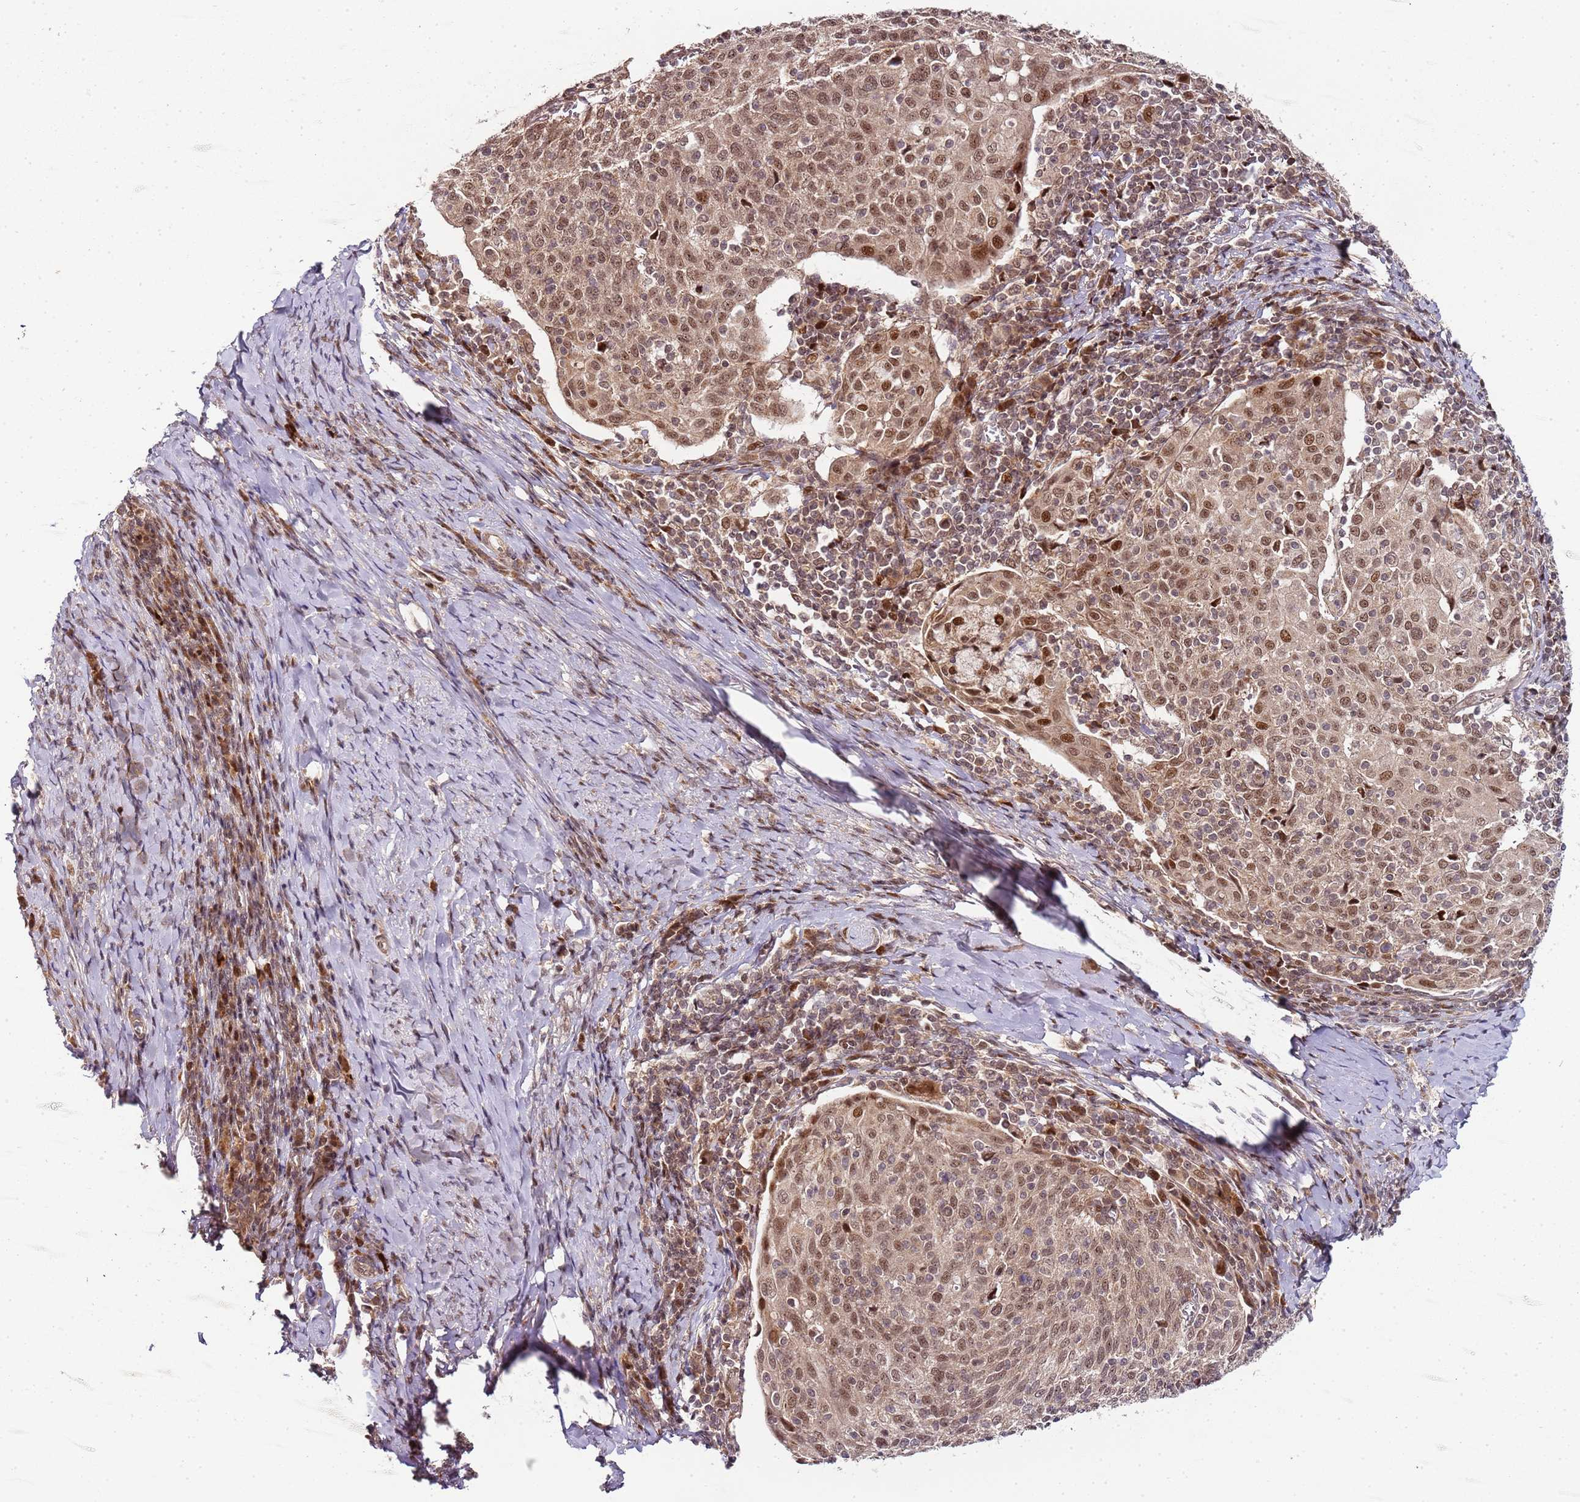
{"staining": {"intensity": "moderate", "quantity": ">75%", "location": "cytoplasmic/membranous,nuclear"}, "tissue": "cervical cancer", "cell_type": "Tumor cells", "image_type": "cancer", "snomed": [{"axis": "morphology", "description": "Squamous cell carcinoma, NOS"}, {"axis": "topography", "description": "Cervix"}], "caption": "Immunohistochemical staining of cervical cancer (squamous cell carcinoma) reveals medium levels of moderate cytoplasmic/membranous and nuclear staining in about >75% of tumor cells.", "gene": "EDC3", "patient": {"sex": "female", "age": 52}}